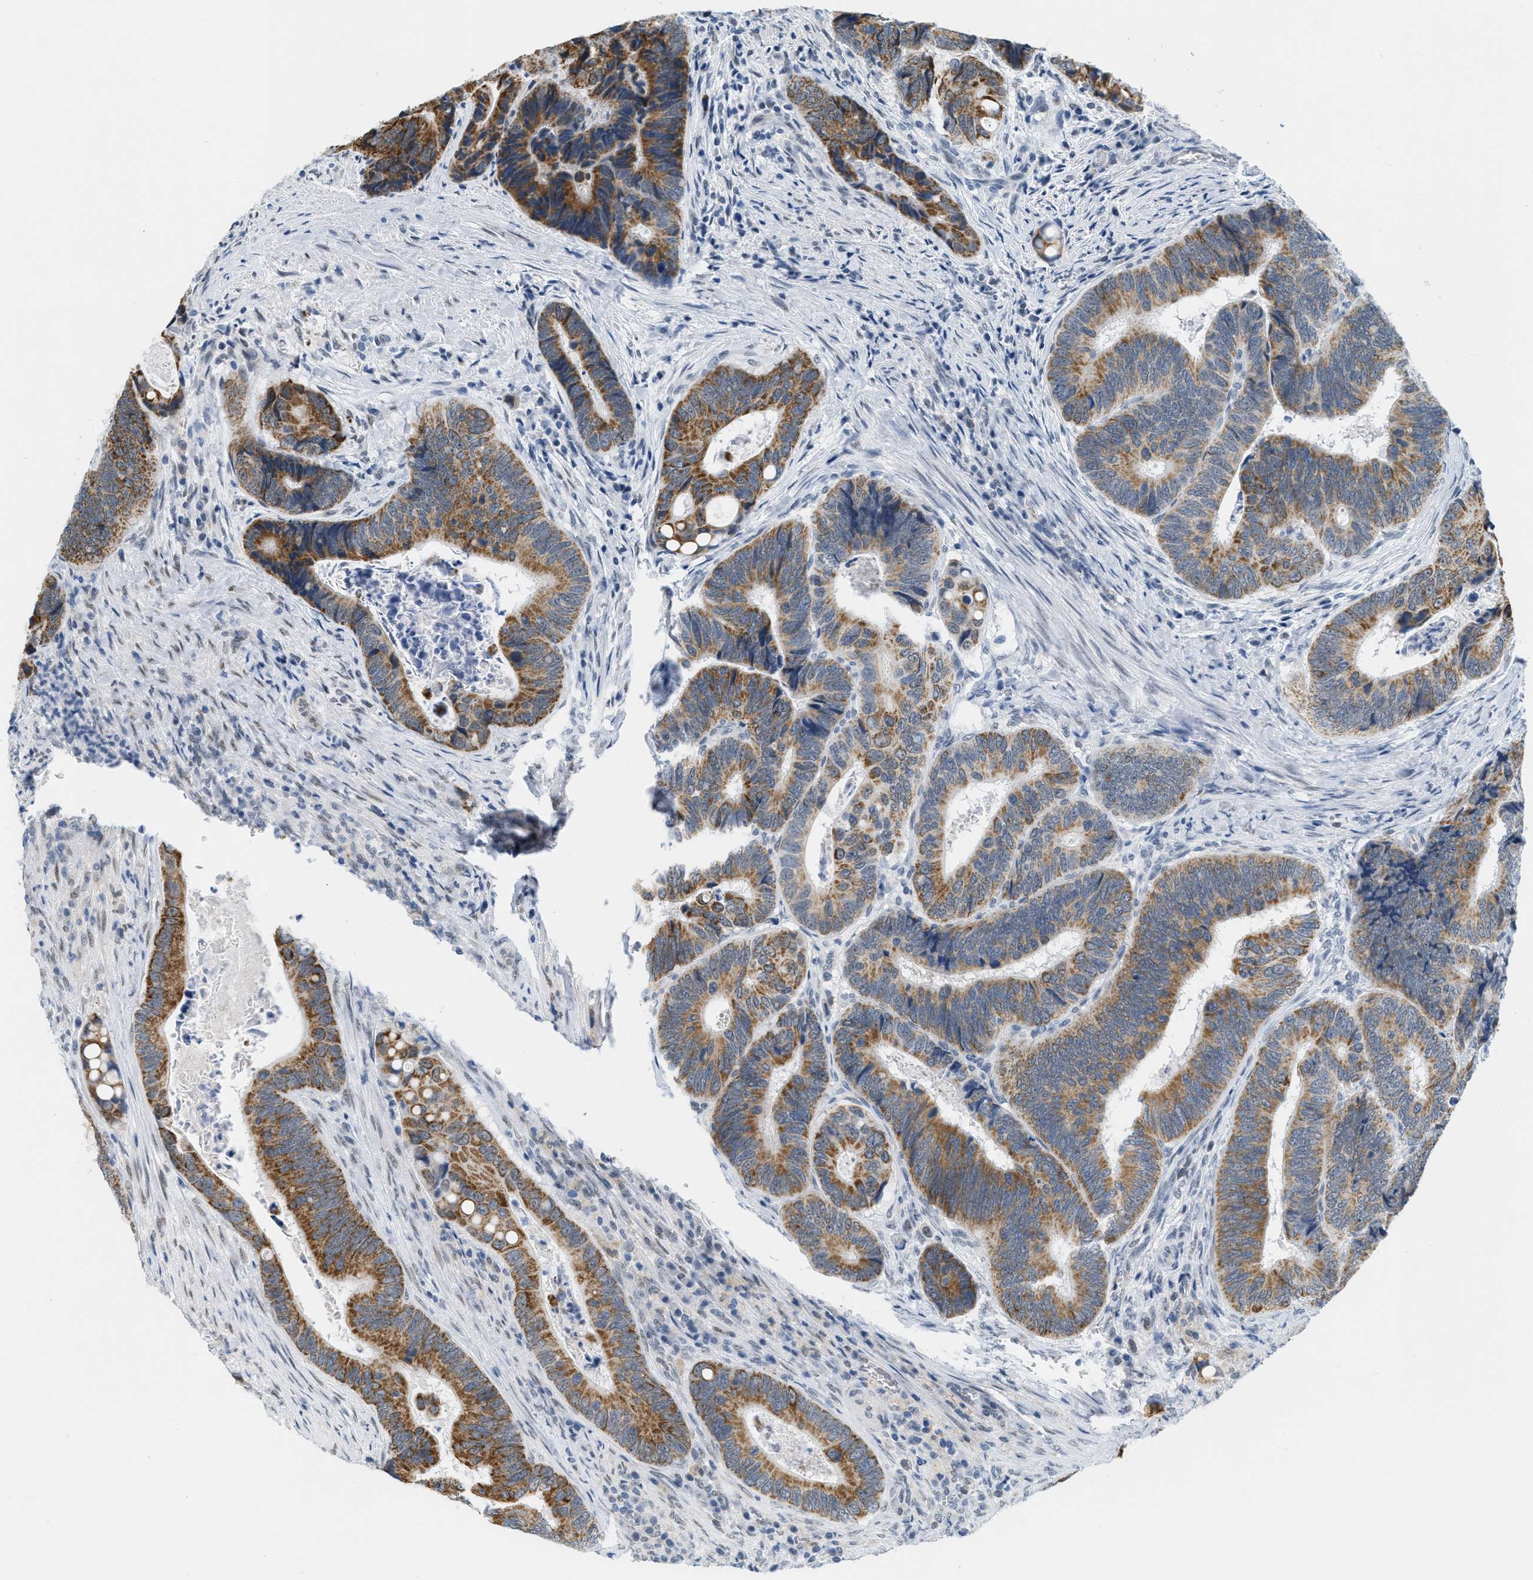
{"staining": {"intensity": "moderate", "quantity": ">75%", "location": "cytoplasmic/membranous"}, "tissue": "colorectal cancer", "cell_type": "Tumor cells", "image_type": "cancer", "snomed": [{"axis": "morphology", "description": "Inflammation, NOS"}, {"axis": "morphology", "description": "Adenocarcinoma, NOS"}, {"axis": "topography", "description": "Colon"}], "caption": "A medium amount of moderate cytoplasmic/membranous expression is identified in approximately >75% of tumor cells in colorectal adenocarcinoma tissue.", "gene": "HS3ST2", "patient": {"sex": "male", "age": 72}}